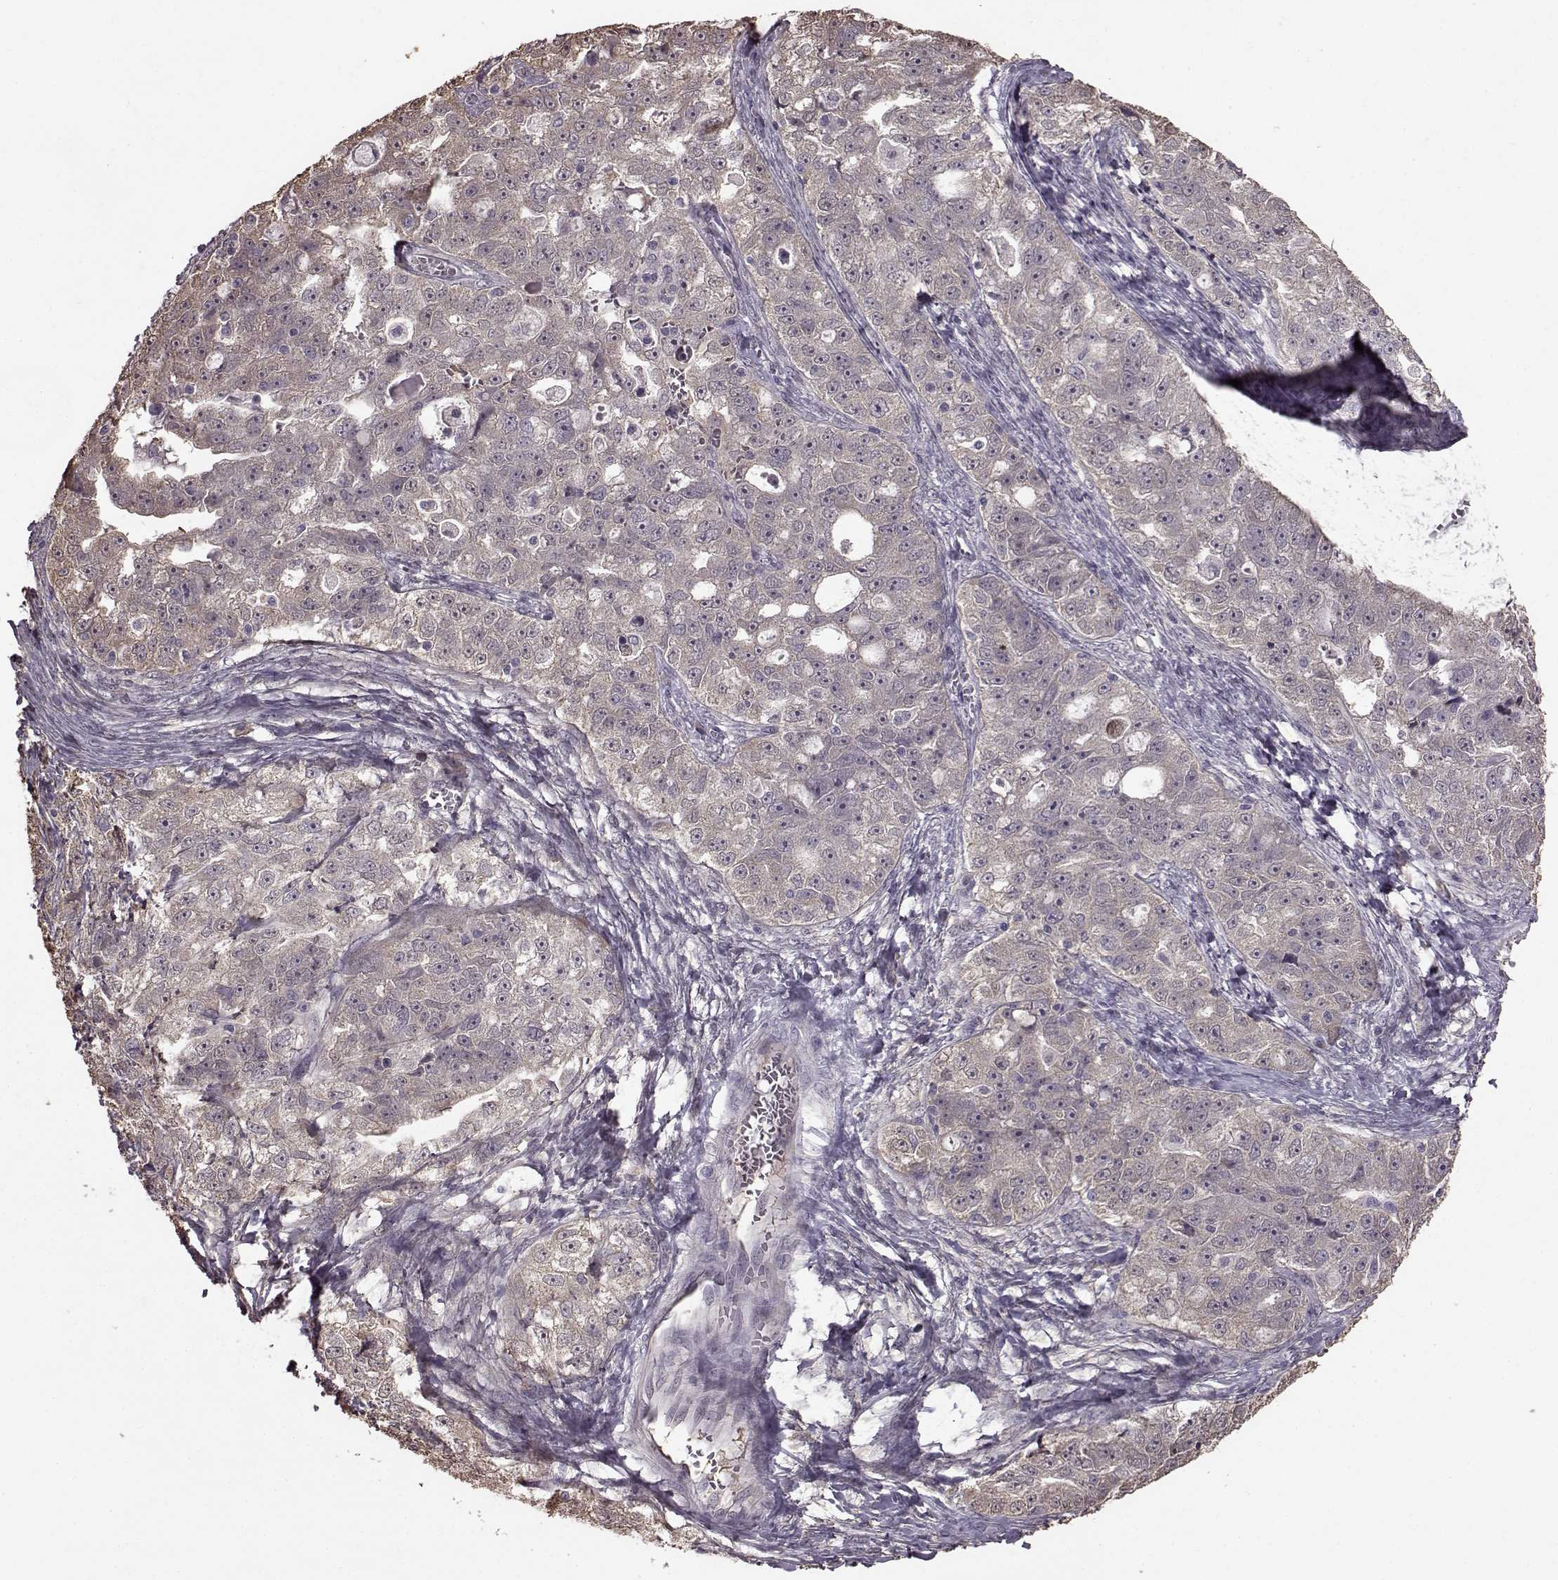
{"staining": {"intensity": "weak", "quantity": "<25%", "location": "cytoplasmic/membranous"}, "tissue": "ovarian cancer", "cell_type": "Tumor cells", "image_type": "cancer", "snomed": [{"axis": "morphology", "description": "Cystadenocarcinoma, serous, NOS"}, {"axis": "topography", "description": "Ovary"}], "caption": "The IHC micrograph has no significant positivity in tumor cells of serous cystadenocarcinoma (ovarian) tissue.", "gene": "NME1-NME2", "patient": {"sex": "female", "age": 51}}